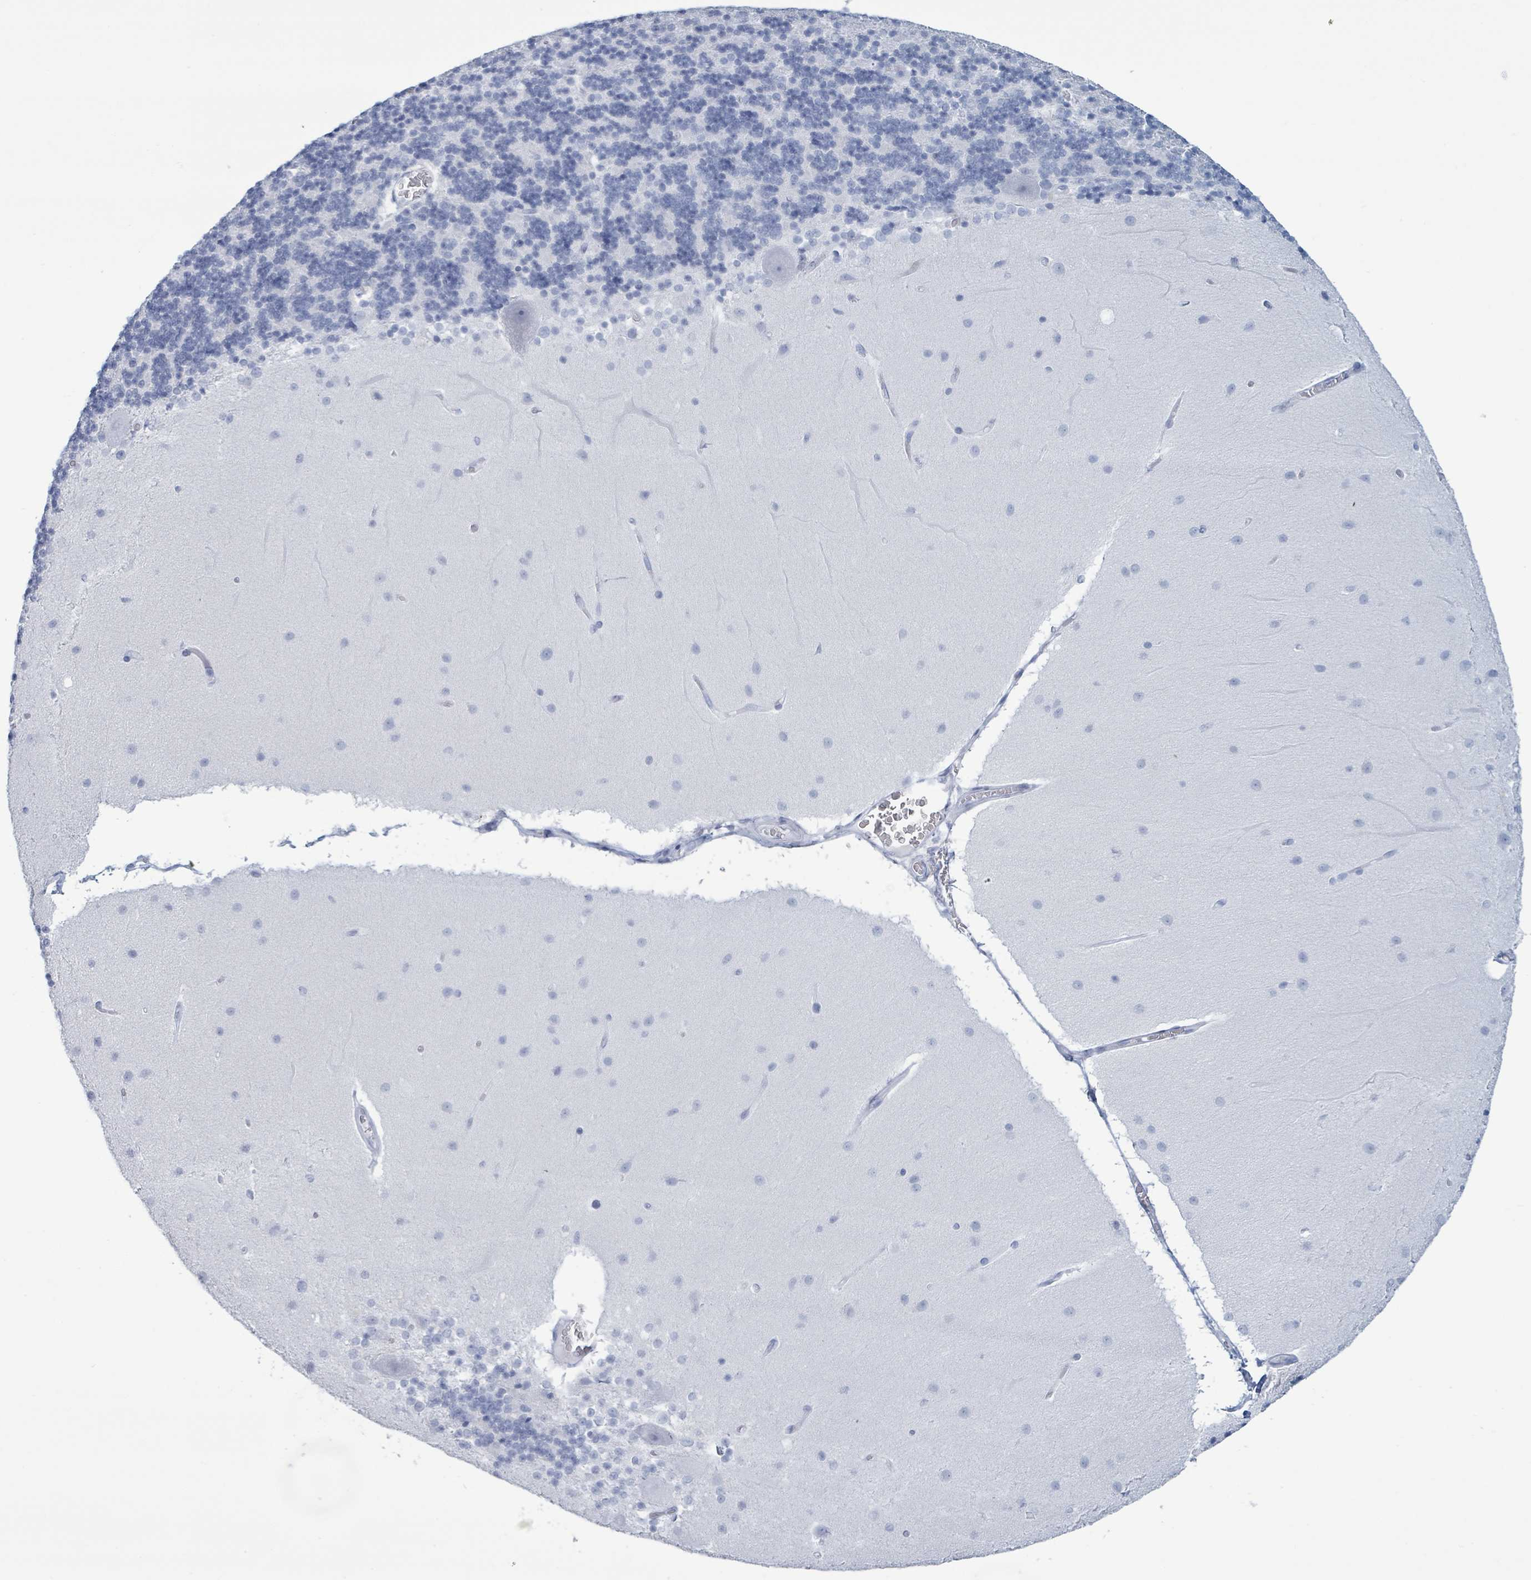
{"staining": {"intensity": "negative", "quantity": "none", "location": "none"}, "tissue": "cerebellum", "cell_type": "Cells in granular layer", "image_type": "normal", "snomed": [{"axis": "morphology", "description": "Normal tissue, NOS"}, {"axis": "topography", "description": "Cerebellum"}], "caption": "High magnification brightfield microscopy of normal cerebellum stained with DAB (3,3'-diaminobenzidine) (brown) and counterstained with hematoxylin (blue): cells in granular layer show no significant expression. (DAB (3,3'-diaminobenzidine) IHC, high magnification).", "gene": "KRT8", "patient": {"sex": "female", "age": 54}}